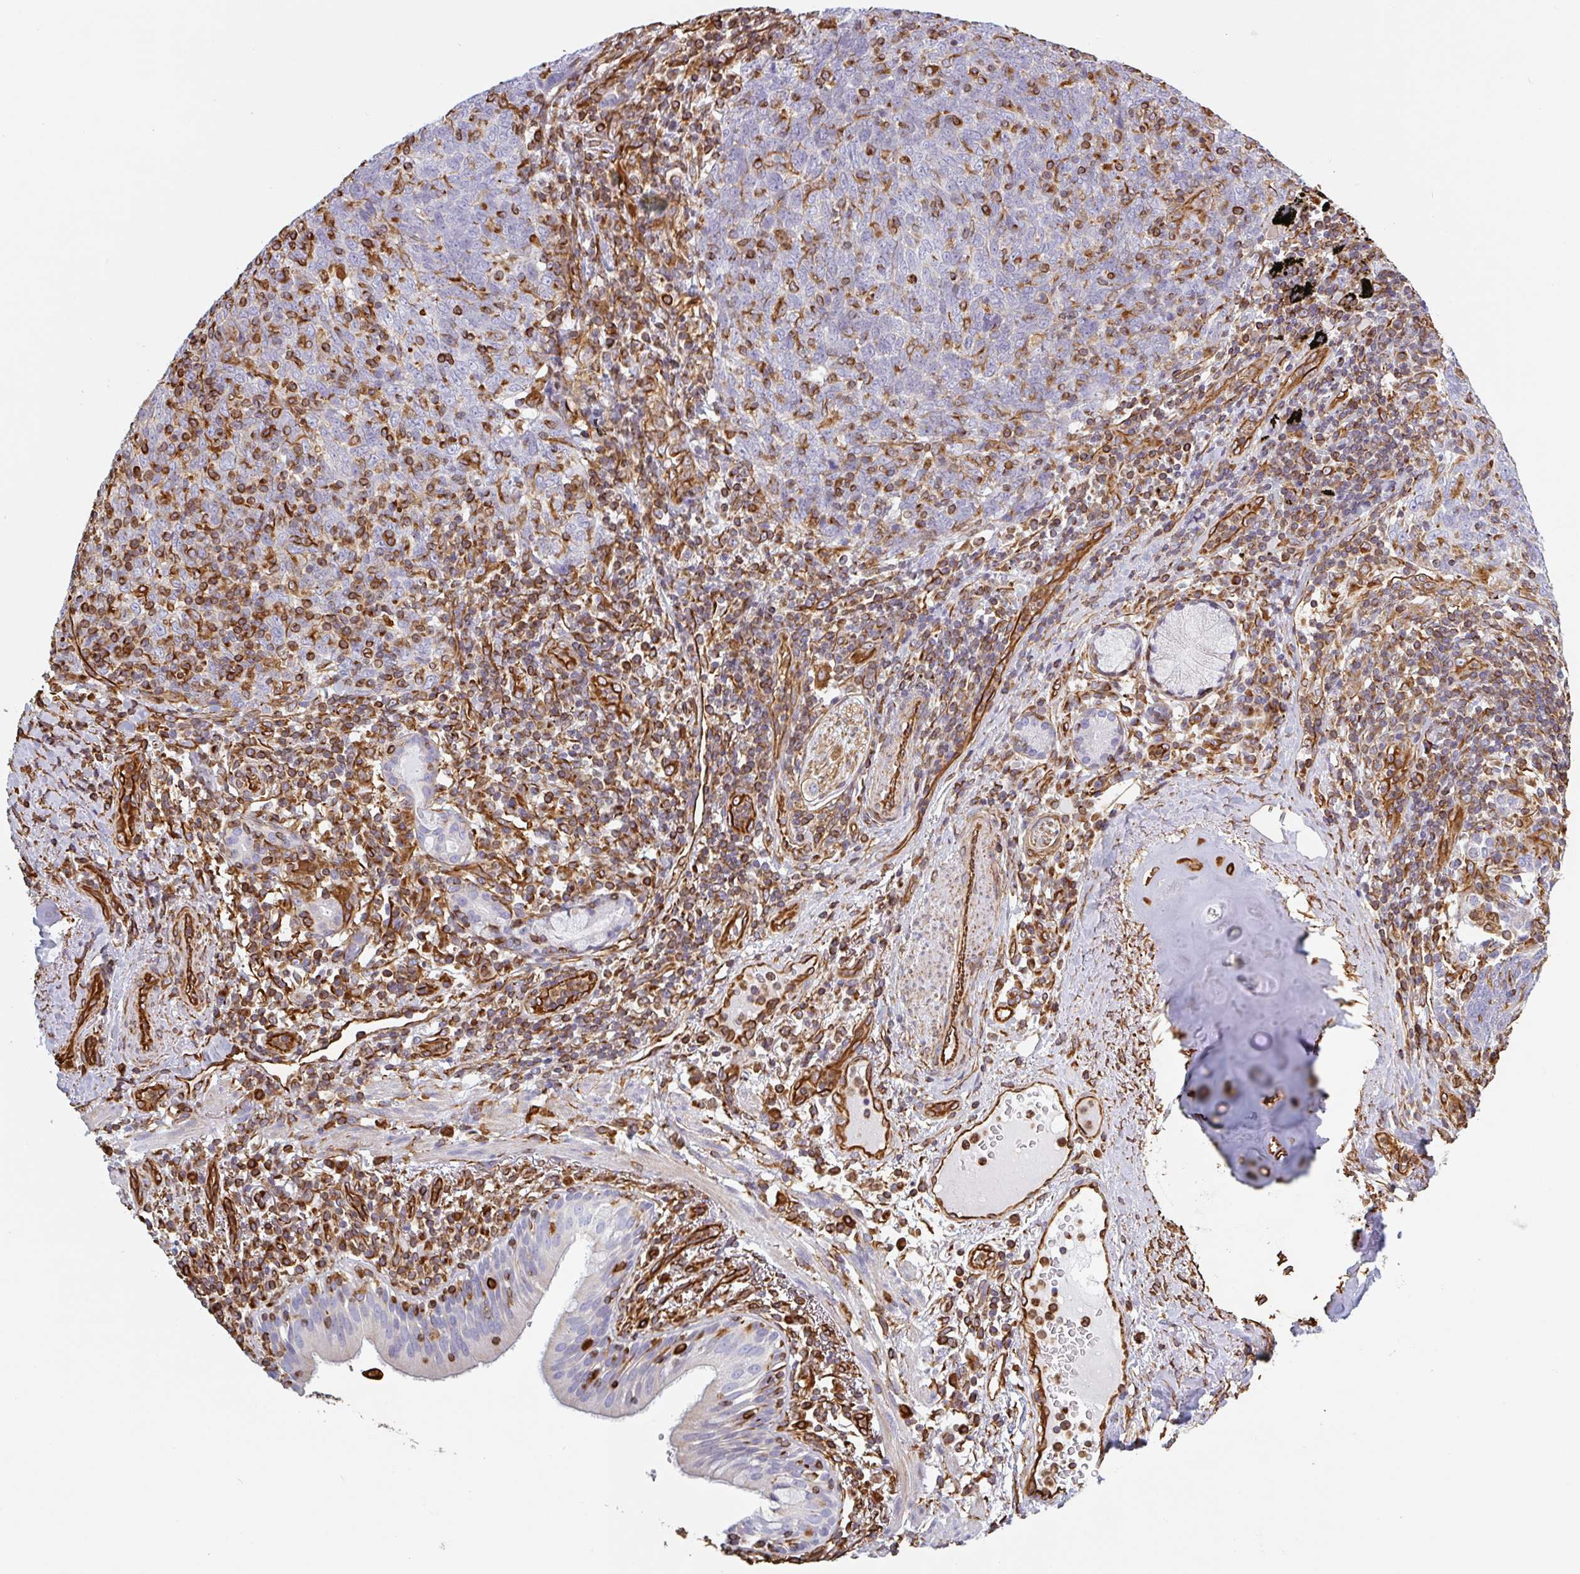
{"staining": {"intensity": "negative", "quantity": "none", "location": "none"}, "tissue": "lung cancer", "cell_type": "Tumor cells", "image_type": "cancer", "snomed": [{"axis": "morphology", "description": "Squamous cell carcinoma, NOS"}, {"axis": "topography", "description": "Lung"}], "caption": "This micrograph is of lung squamous cell carcinoma stained with immunohistochemistry to label a protein in brown with the nuclei are counter-stained blue. There is no expression in tumor cells. (Immunohistochemistry, brightfield microscopy, high magnification).", "gene": "PPFIA1", "patient": {"sex": "female", "age": 72}}